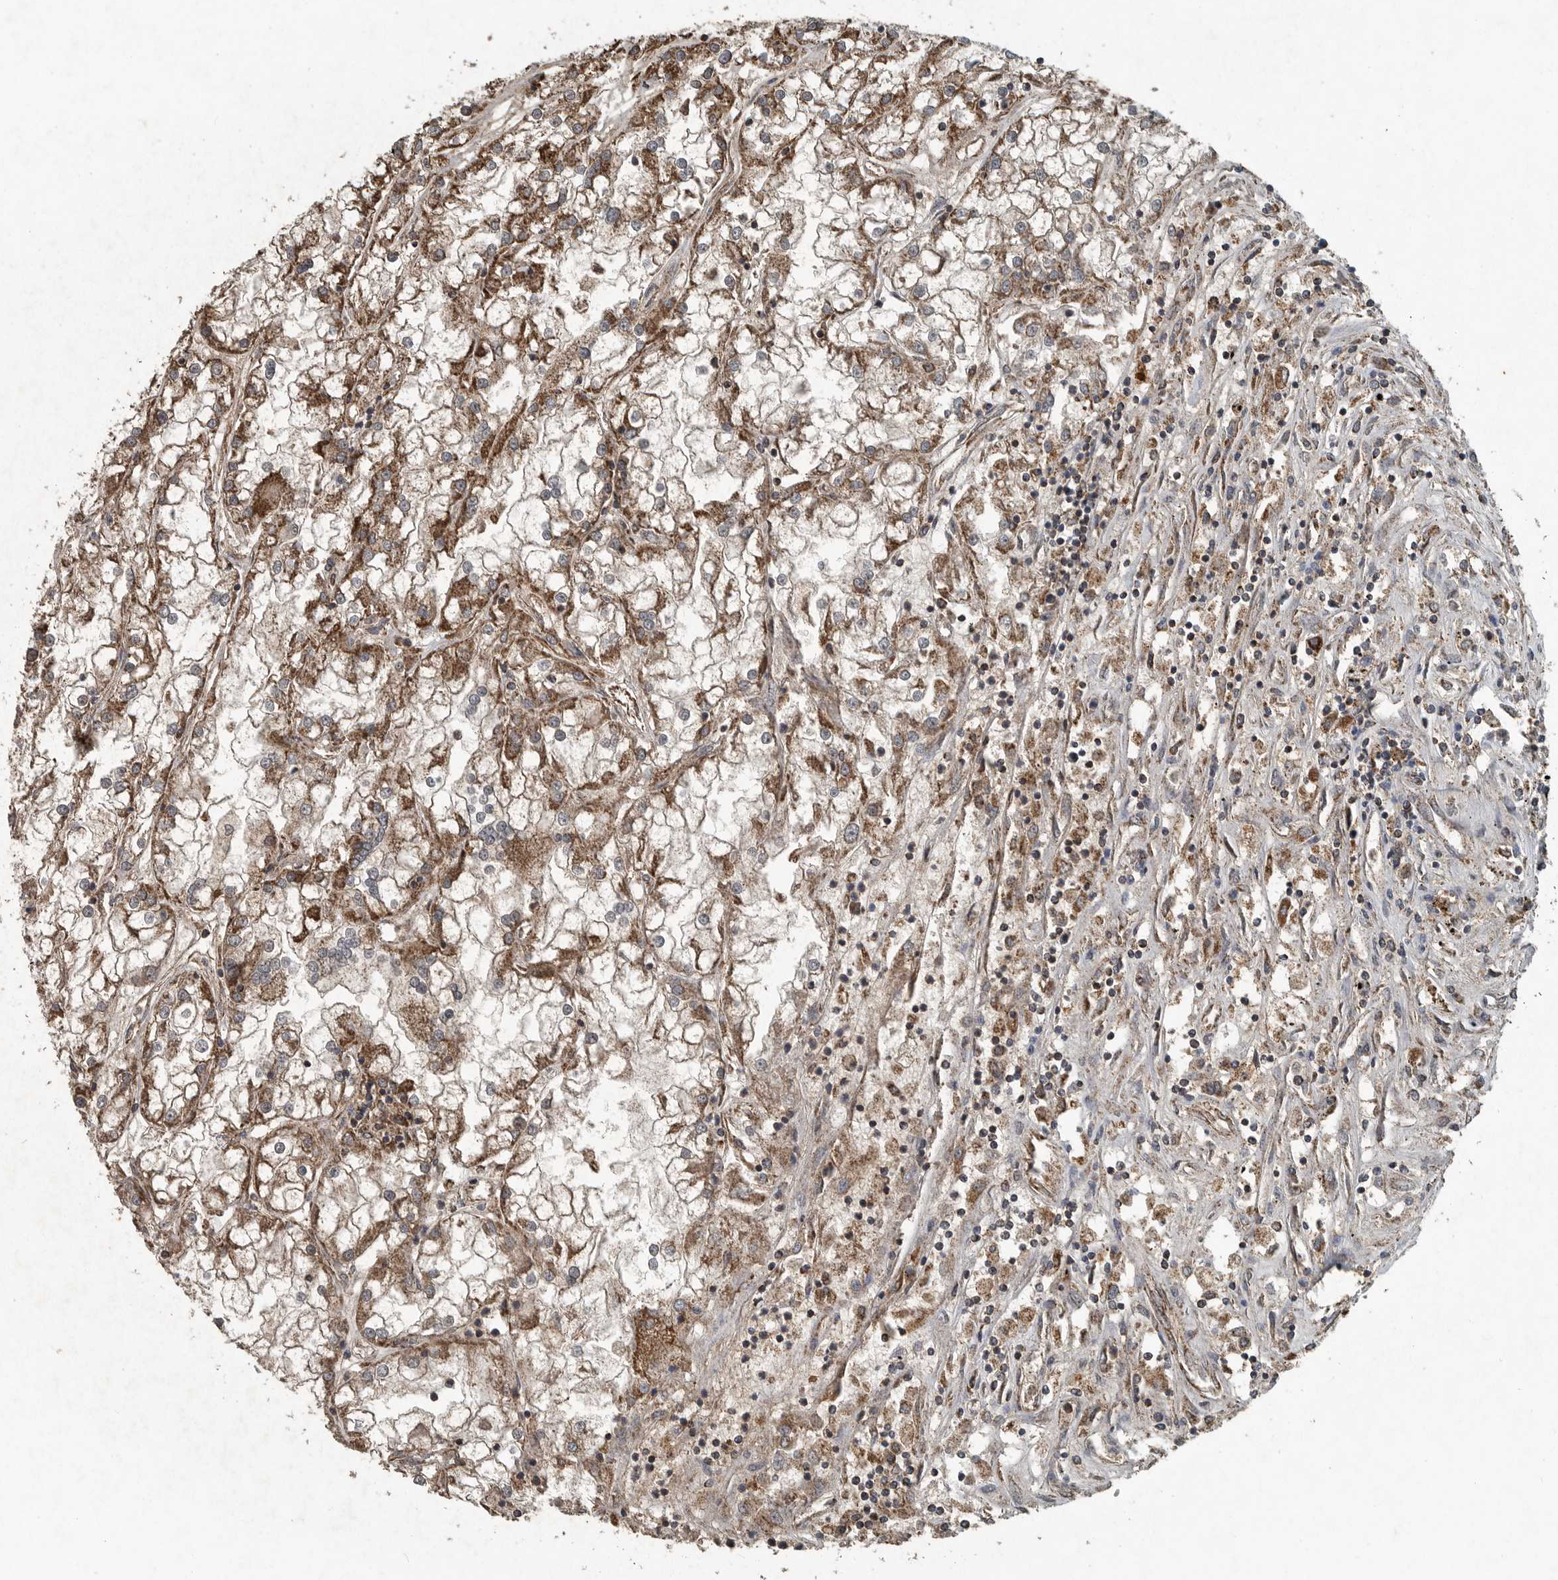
{"staining": {"intensity": "moderate", "quantity": ">75%", "location": "cytoplasmic/membranous"}, "tissue": "renal cancer", "cell_type": "Tumor cells", "image_type": "cancer", "snomed": [{"axis": "morphology", "description": "Adenocarcinoma, NOS"}, {"axis": "topography", "description": "Kidney"}], "caption": "Renal cancer was stained to show a protein in brown. There is medium levels of moderate cytoplasmic/membranous staining in approximately >75% of tumor cells. The staining was performed using DAB to visualize the protein expression in brown, while the nuclei were stained in blue with hematoxylin (Magnification: 20x).", "gene": "IL6ST", "patient": {"sex": "female", "age": 52}}